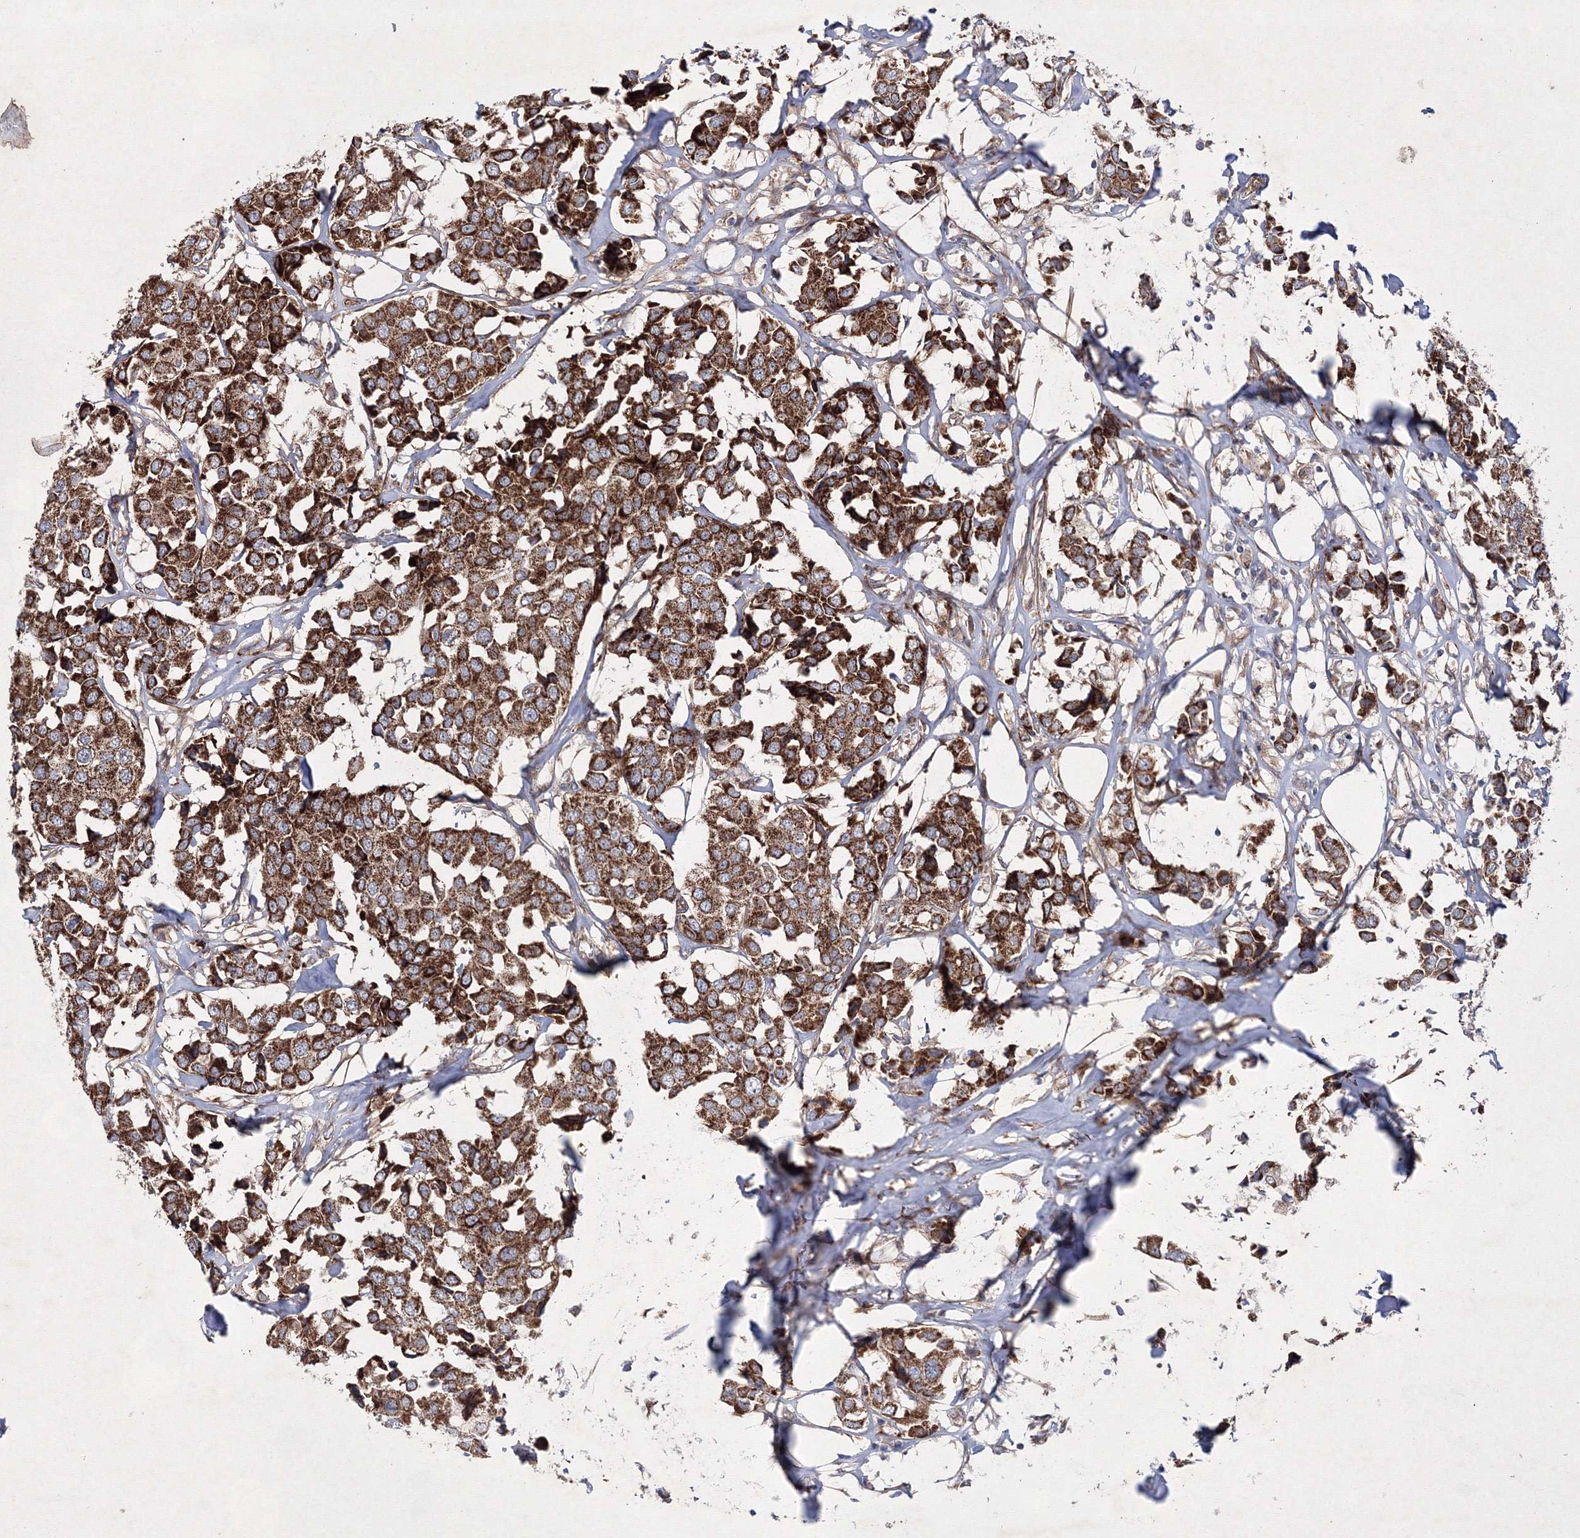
{"staining": {"intensity": "strong", "quantity": ">75%", "location": "cytoplasmic/membranous"}, "tissue": "breast cancer", "cell_type": "Tumor cells", "image_type": "cancer", "snomed": [{"axis": "morphology", "description": "Duct carcinoma"}, {"axis": "topography", "description": "Breast"}], "caption": "Tumor cells demonstrate high levels of strong cytoplasmic/membranous staining in about >75% of cells in breast cancer (infiltrating ductal carcinoma). (Stains: DAB (3,3'-diaminobenzidine) in brown, nuclei in blue, Microscopy: brightfield microscopy at high magnification).", "gene": "GFM1", "patient": {"sex": "female", "age": 80}}